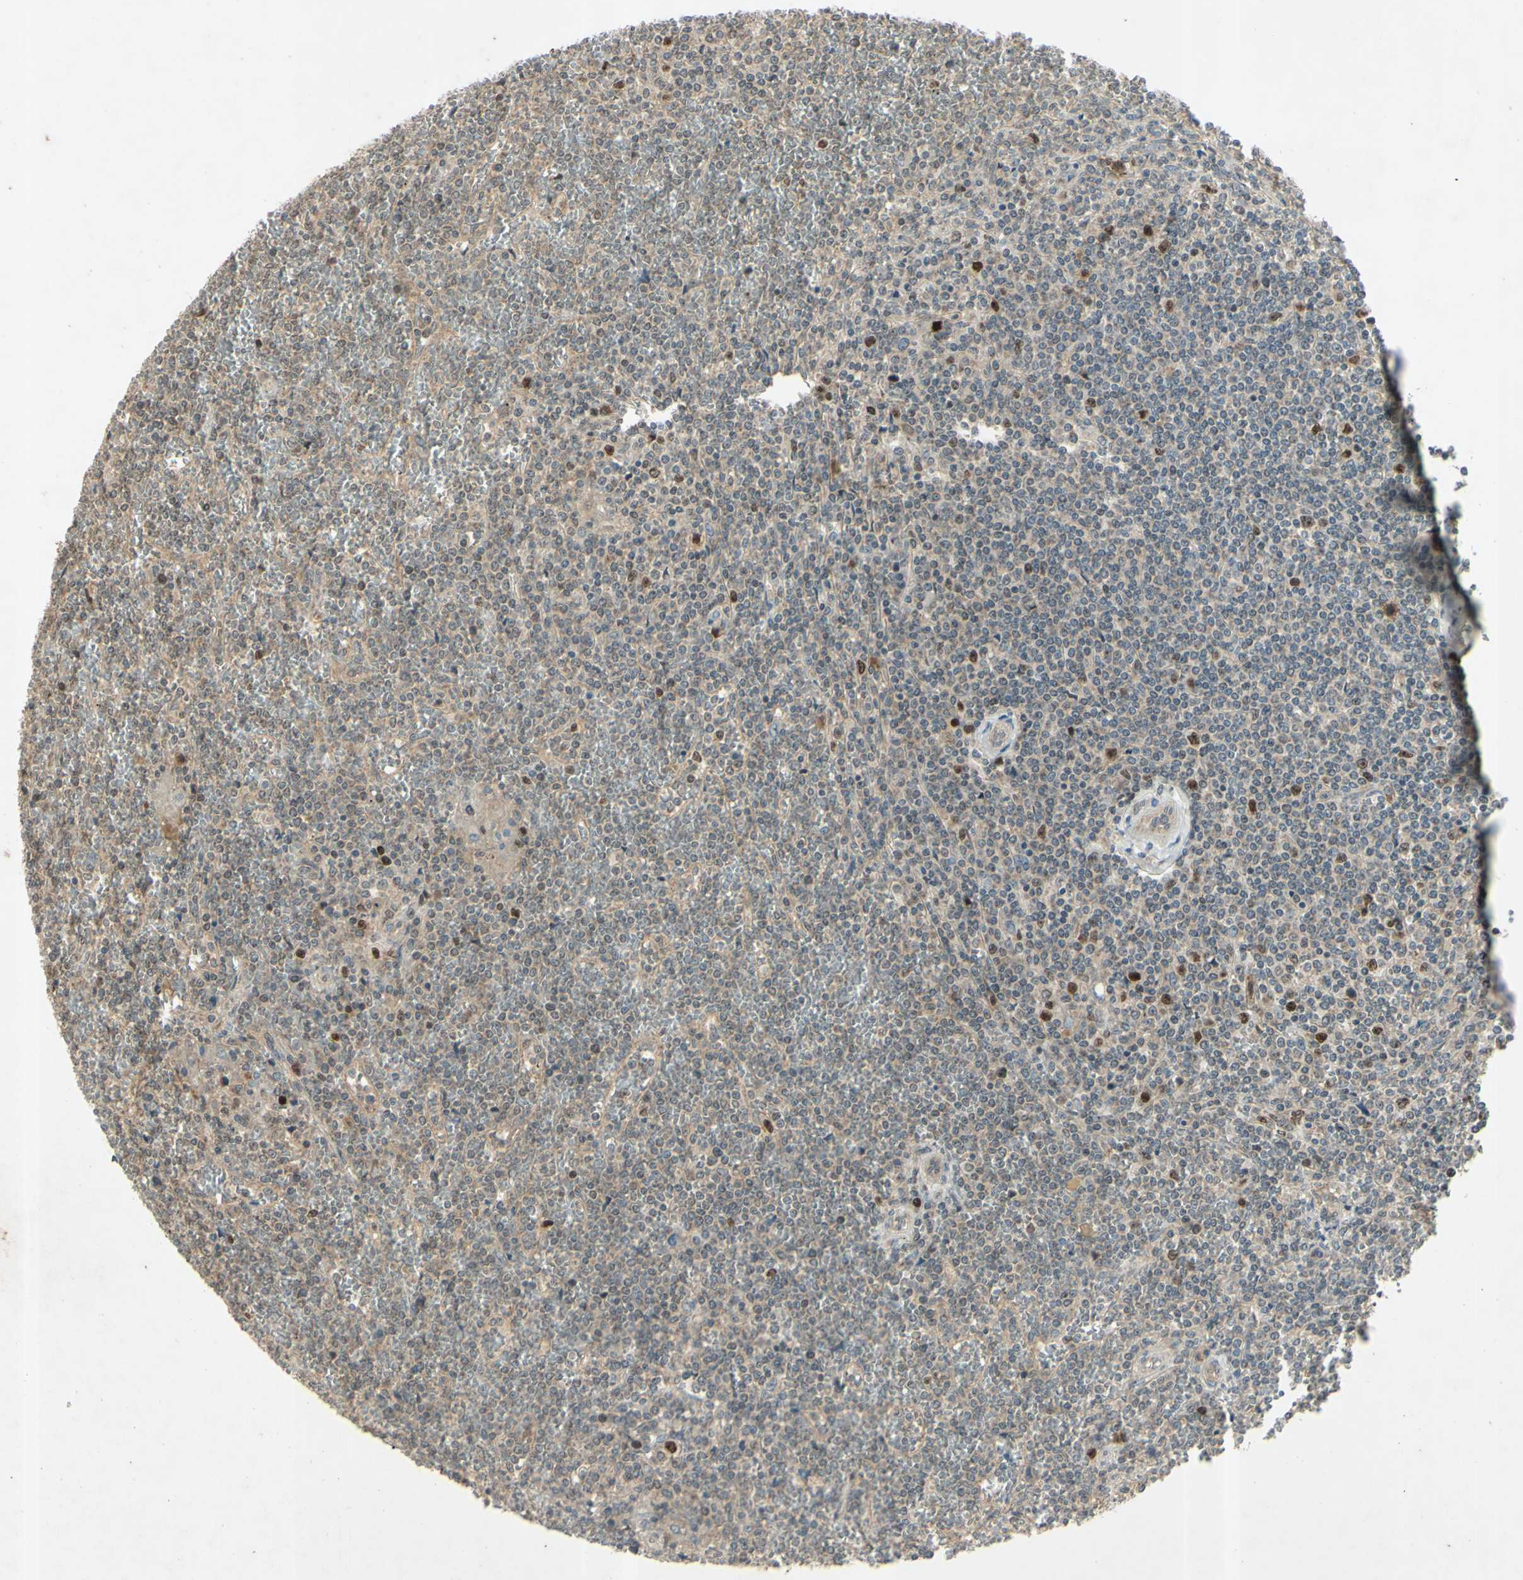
{"staining": {"intensity": "strong", "quantity": "<25%", "location": "nuclear"}, "tissue": "lymphoma", "cell_type": "Tumor cells", "image_type": "cancer", "snomed": [{"axis": "morphology", "description": "Malignant lymphoma, non-Hodgkin's type, Low grade"}, {"axis": "topography", "description": "Spleen"}], "caption": "Immunohistochemical staining of human low-grade malignant lymphoma, non-Hodgkin's type reveals medium levels of strong nuclear protein positivity in about <25% of tumor cells. Immunohistochemistry stains the protein of interest in brown and the nuclei are stained blue.", "gene": "RAD18", "patient": {"sex": "female", "age": 19}}